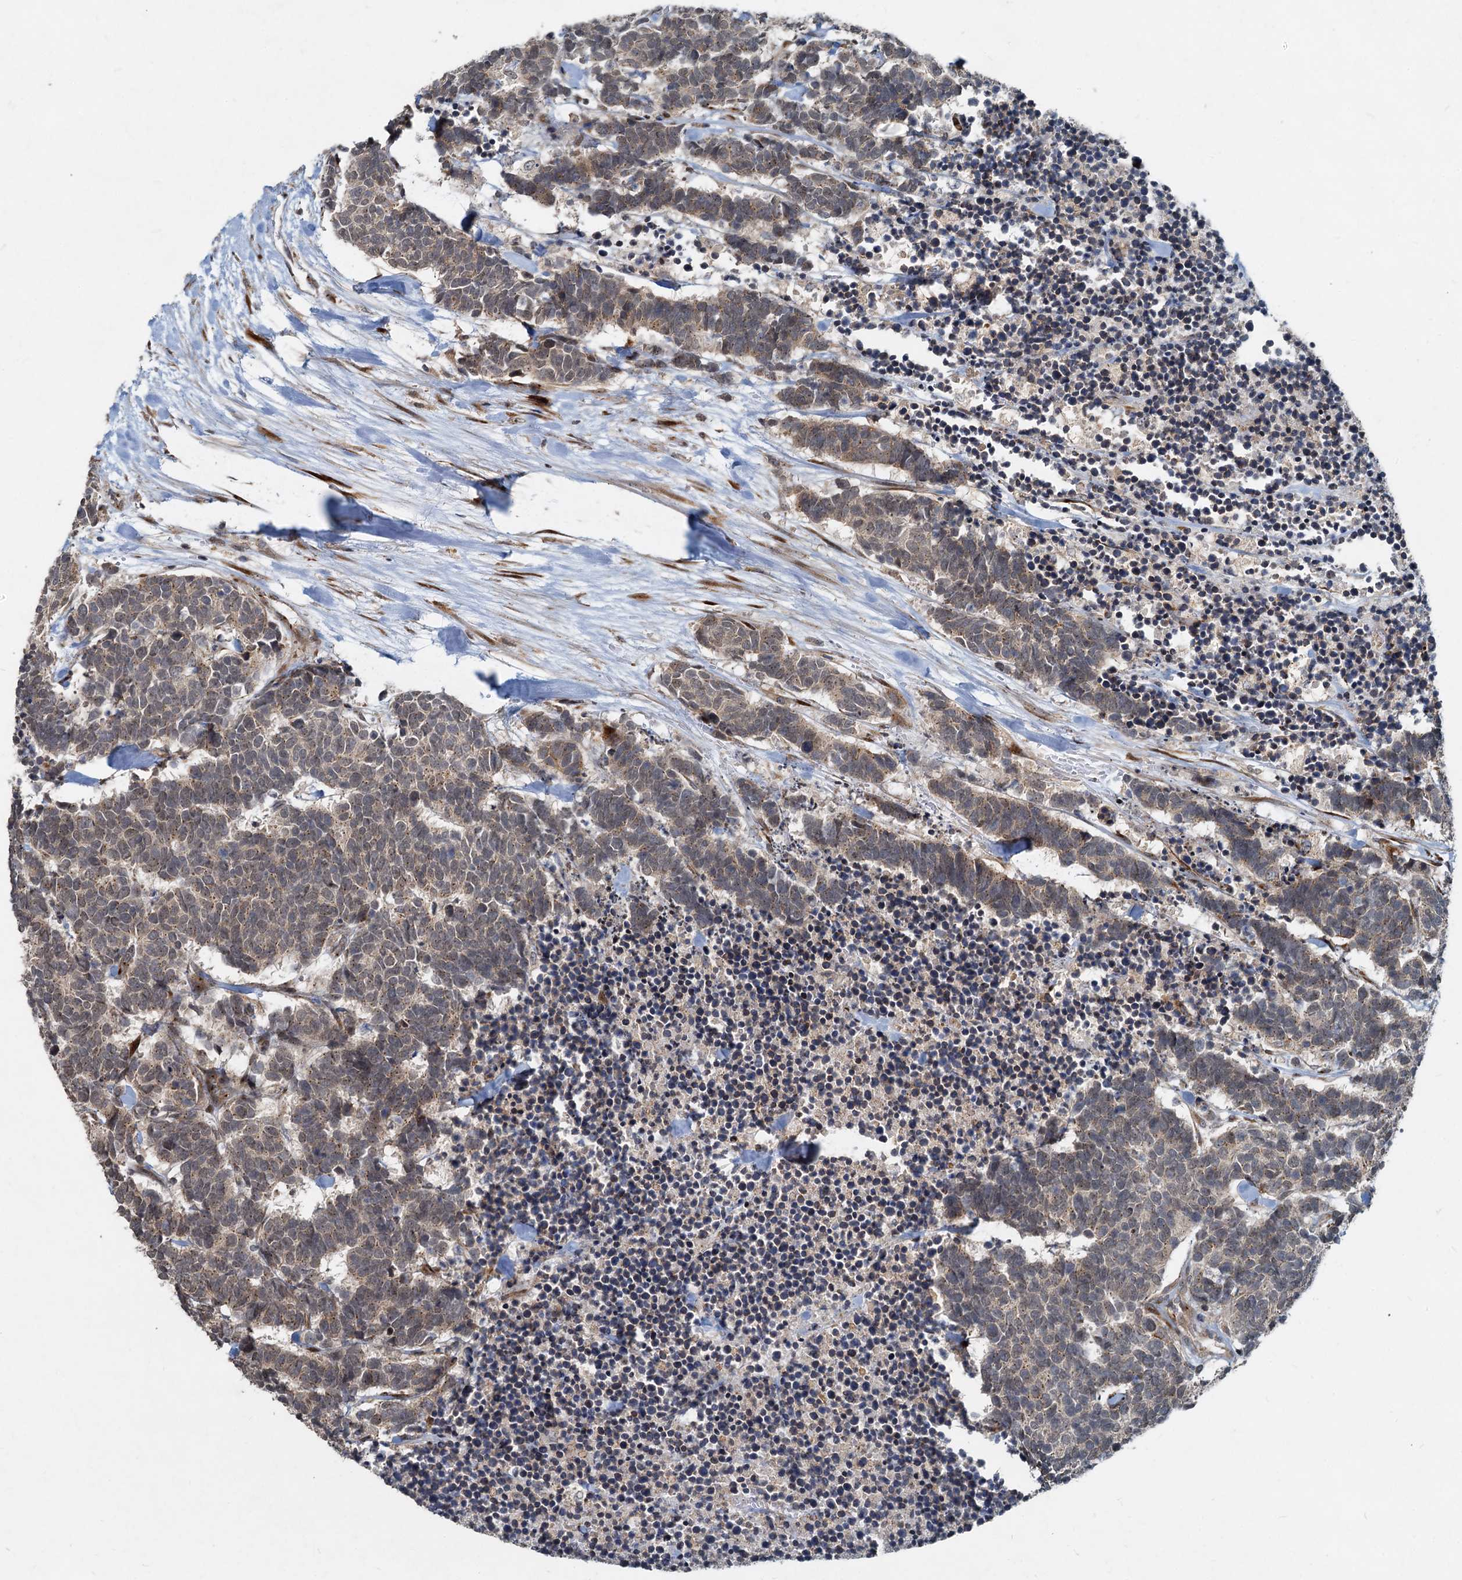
{"staining": {"intensity": "weak", "quantity": ">75%", "location": "cytoplasmic/membranous"}, "tissue": "carcinoid", "cell_type": "Tumor cells", "image_type": "cancer", "snomed": [{"axis": "morphology", "description": "Carcinoma, NOS"}, {"axis": "morphology", "description": "Carcinoid, malignant, NOS"}, {"axis": "topography", "description": "Urinary bladder"}], "caption": "Carcinoma stained with DAB immunohistochemistry (IHC) demonstrates low levels of weak cytoplasmic/membranous expression in about >75% of tumor cells.", "gene": "CEP68", "patient": {"sex": "male", "age": 57}}